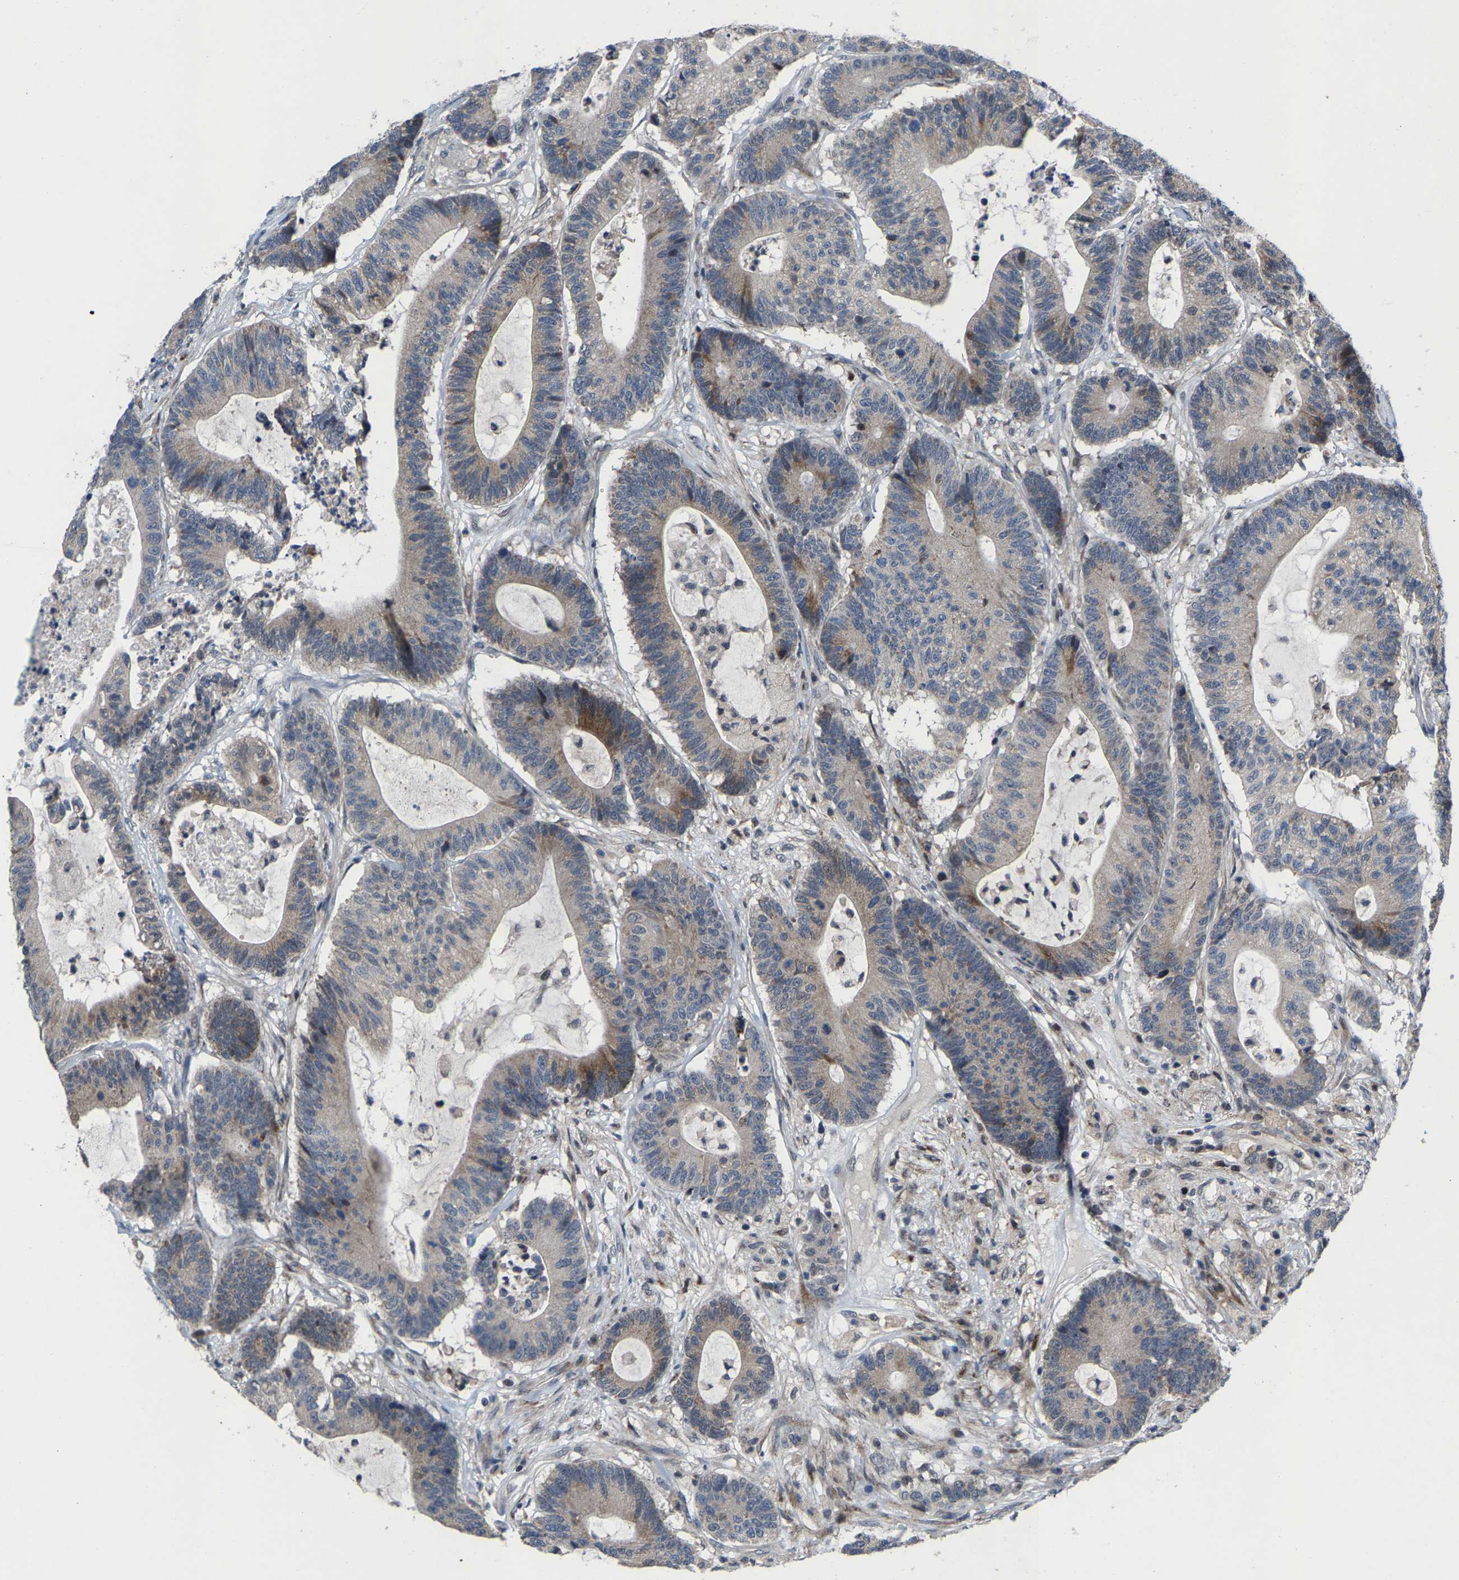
{"staining": {"intensity": "moderate", "quantity": "<25%", "location": "cytoplasmic/membranous"}, "tissue": "colorectal cancer", "cell_type": "Tumor cells", "image_type": "cancer", "snomed": [{"axis": "morphology", "description": "Adenocarcinoma, NOS"}, {"axis": "topography", "description": "Colon"}], "caption": "Colorectal cancer (adenocarcinoma) stained with DAB IHC demonstrates low levels of moderate cytoplasmic/membranous staining in approximately <25% of tumor cells. The protein is shown in brown color, while the nuclei are stained blue.", "gene": "TDRKH", "patient": {"sex": "female", "age": 84}}